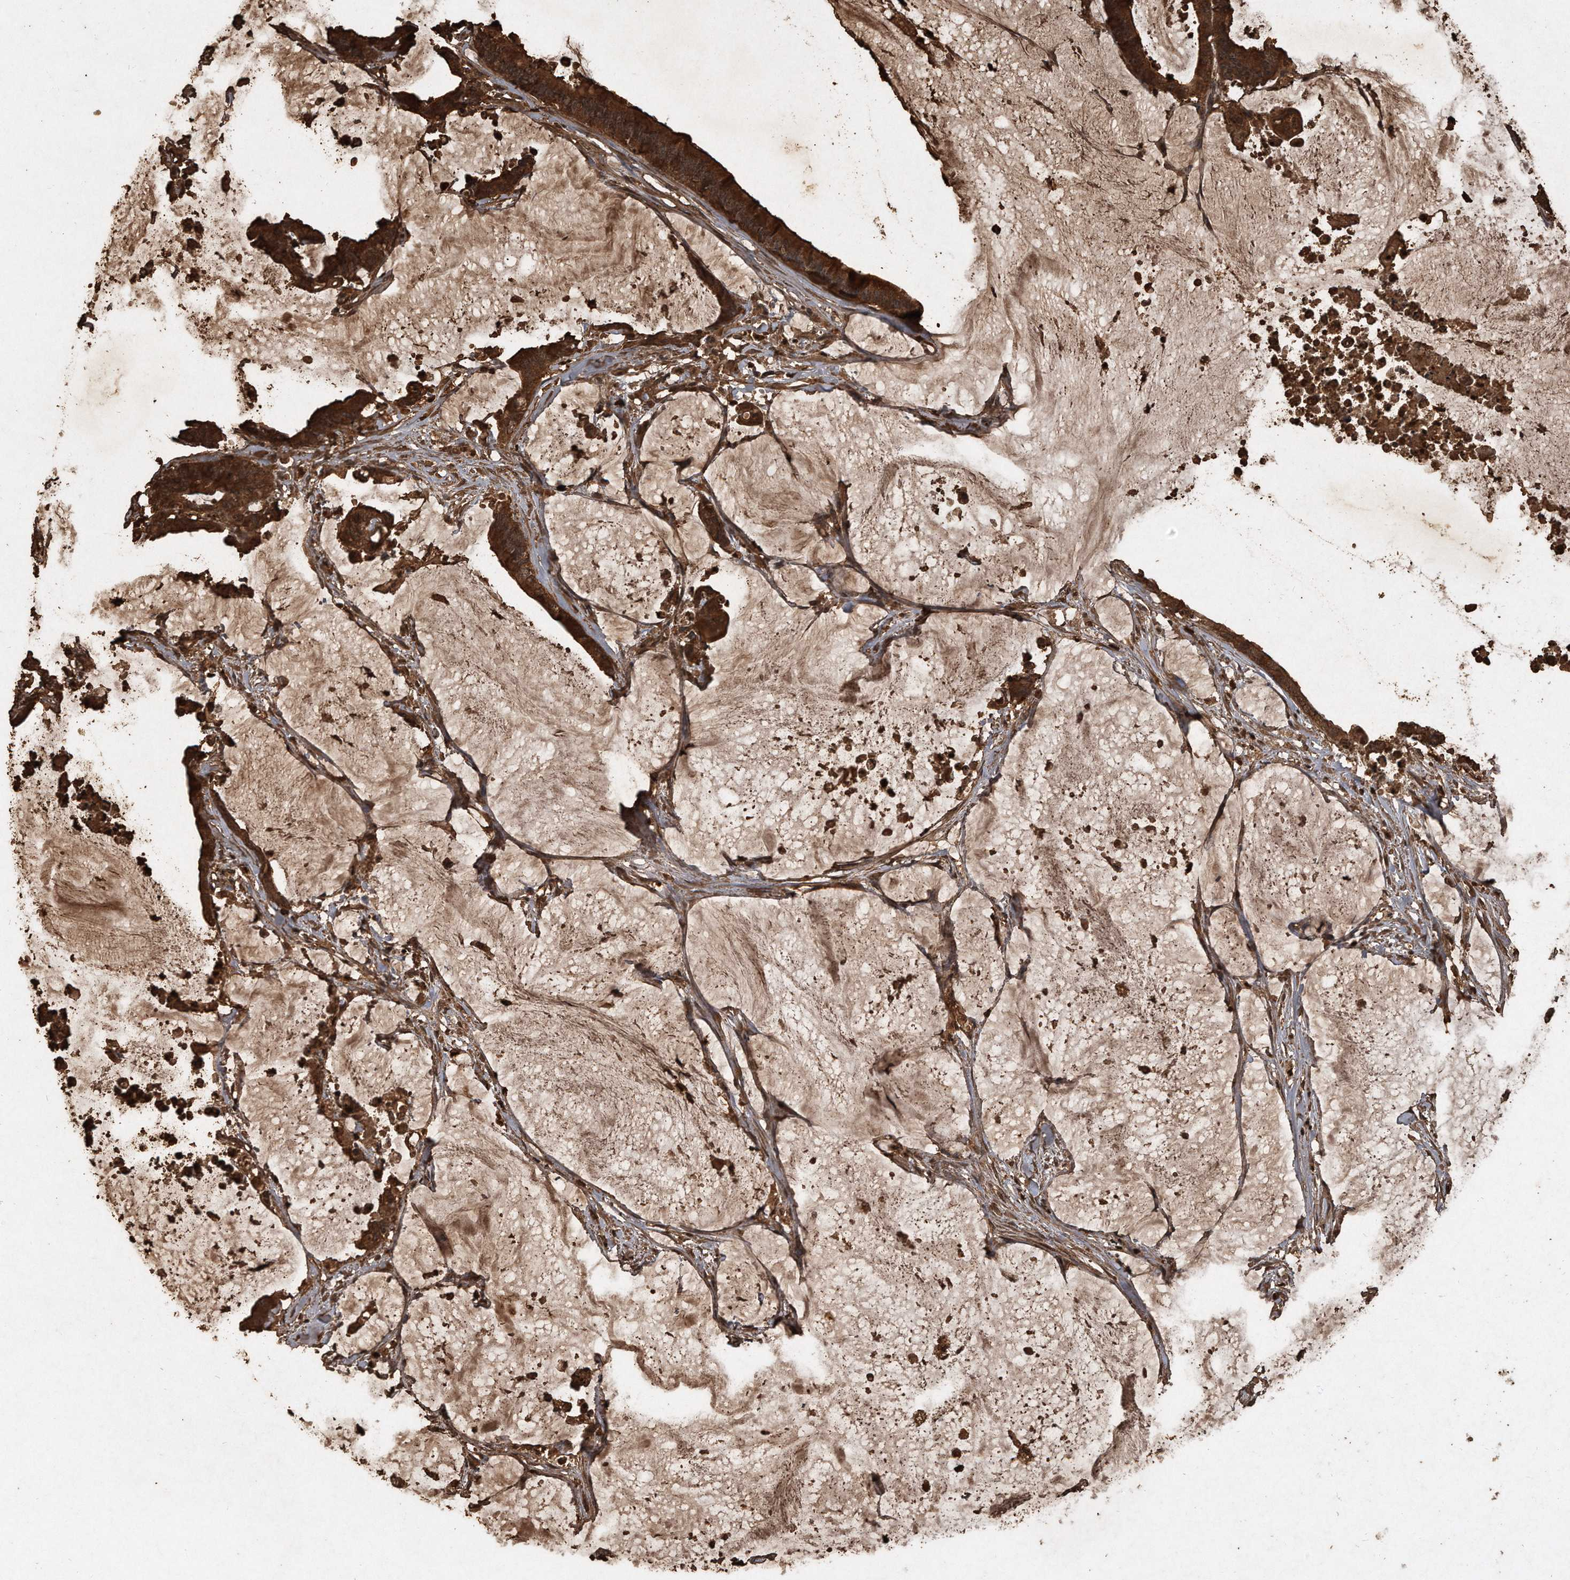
{"staining": {"intensity": "strong", "quantity": ">75%", "location": "cytoplasmic/membranous"}, "tissue": "colorectal cancer", "cell_type": "Tumor cells", "image_type": "cancer", "snomed": [{"axis": "morphology", "description": "Adenocarcinoma, NOS"}, {"axis": "topography", "description": "Rectum"}], "caption": "DAB (3,3'-diaminobenzidine) immunohistochemical staining of adenocarcinoma (colorectal) shows strong cytoplasmic/membranous protein positivity in approximately >75% of tumor cells.", "gene": "CFLAR", "patient": {"sex": "female", "age": 66}}